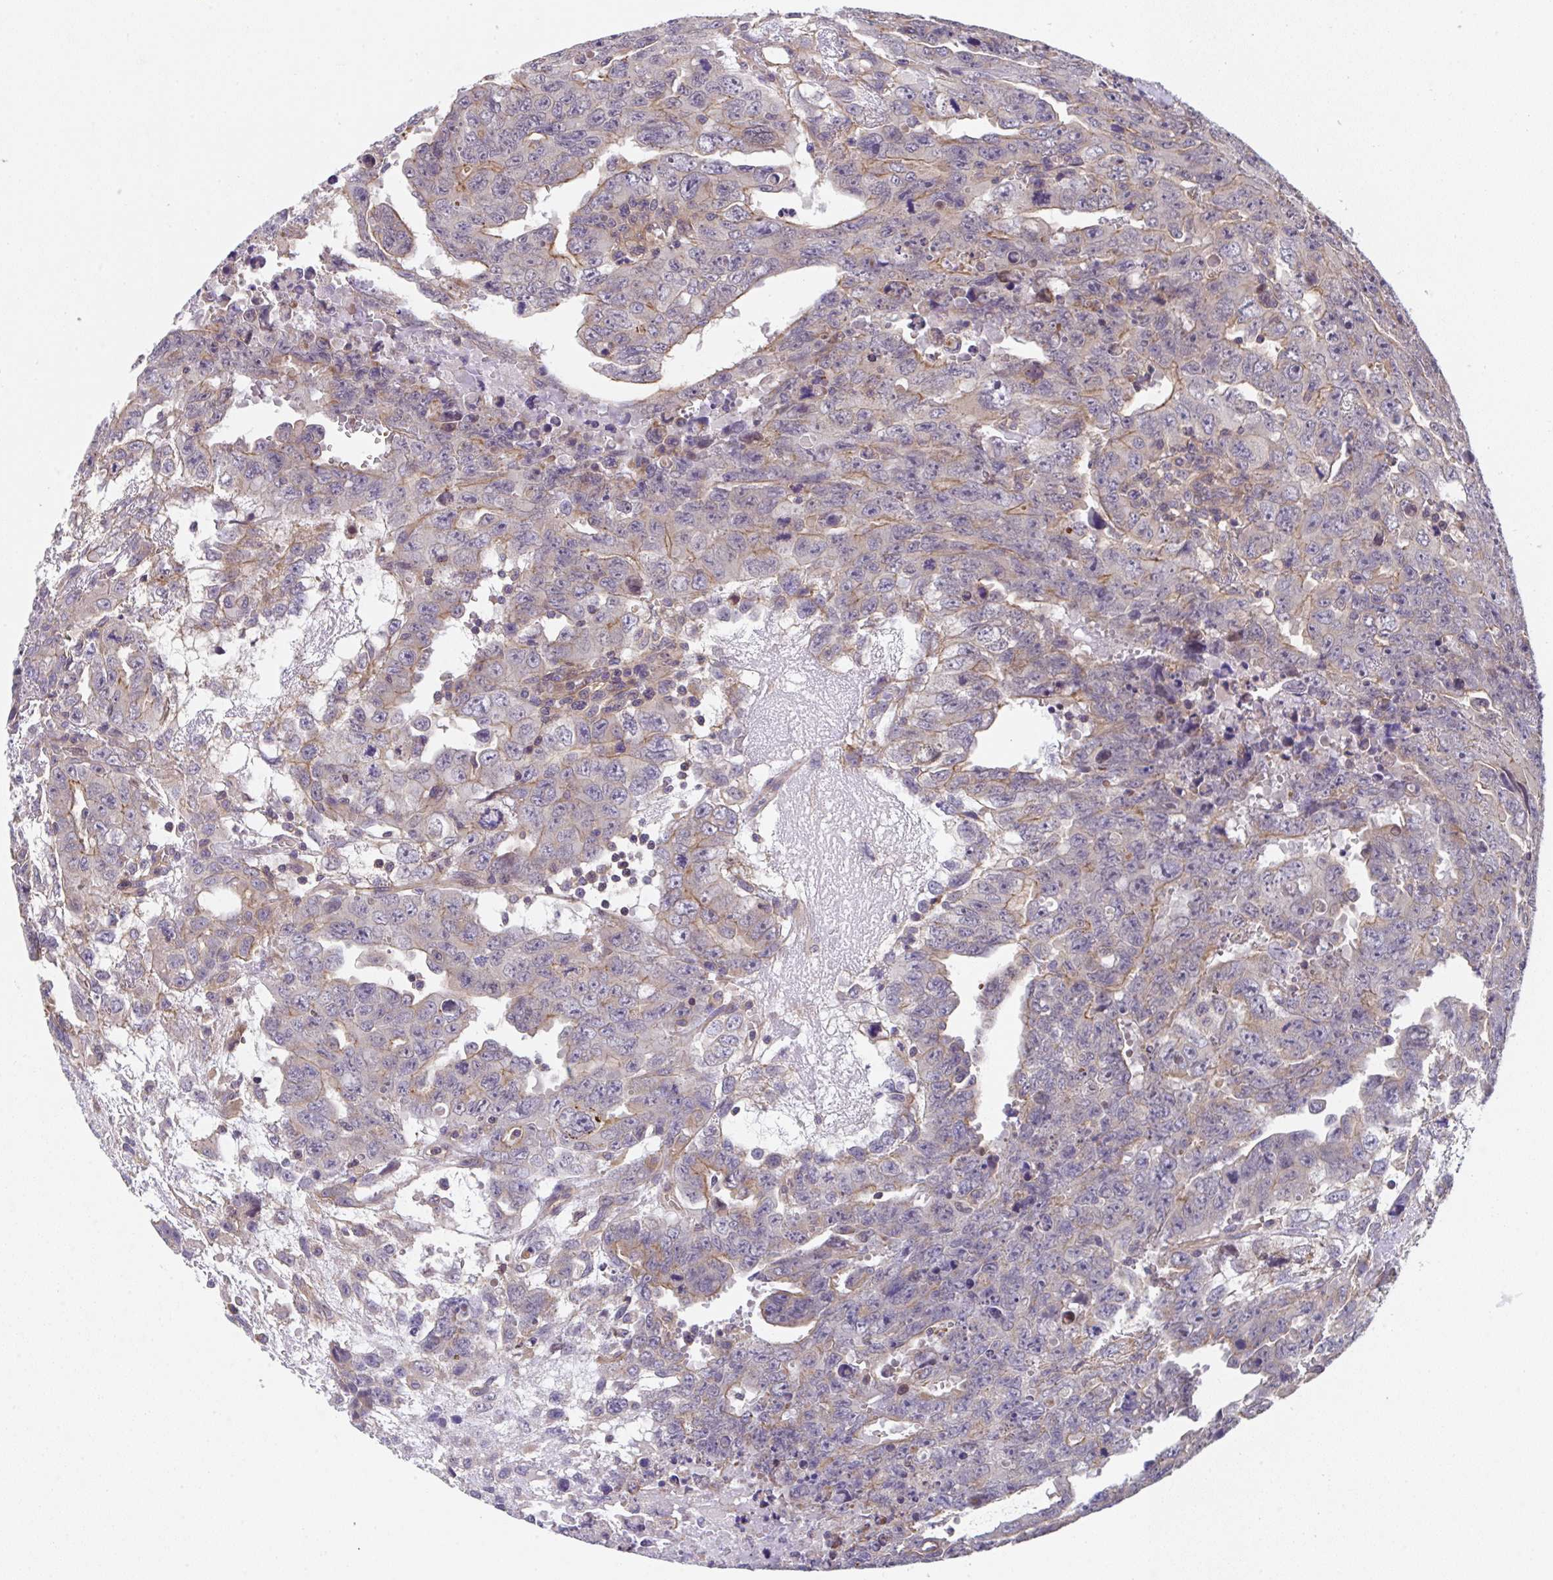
{"staining": {"intensity": "moderate", "quantity": "<25%", "location": "cytoplasmic/membranous"}, "tissue": "testis cancer", "cell_type": "Tumor cells", "image_type": "cancer", "snomed": [{"axis": "morphology", "description": "Carcinoma, Embryonal, NOS"}, {"axis": "topography", "description": "Testis"}], "caption": "Immunohistochemistry staining of embryonal carcinoma (testis), which reveals low levels of moderate cytoplasmic/membranous expression in about <25% of tumor cells indicating moderate cytoplasmic/membranous protein positivity. The staining was performed using DAB (brown) for protein detection and nuclei were counterstained in hematoxylin (blue).", "gene": "ZNF696", "patient": {"sex": "male", "age": 24}}